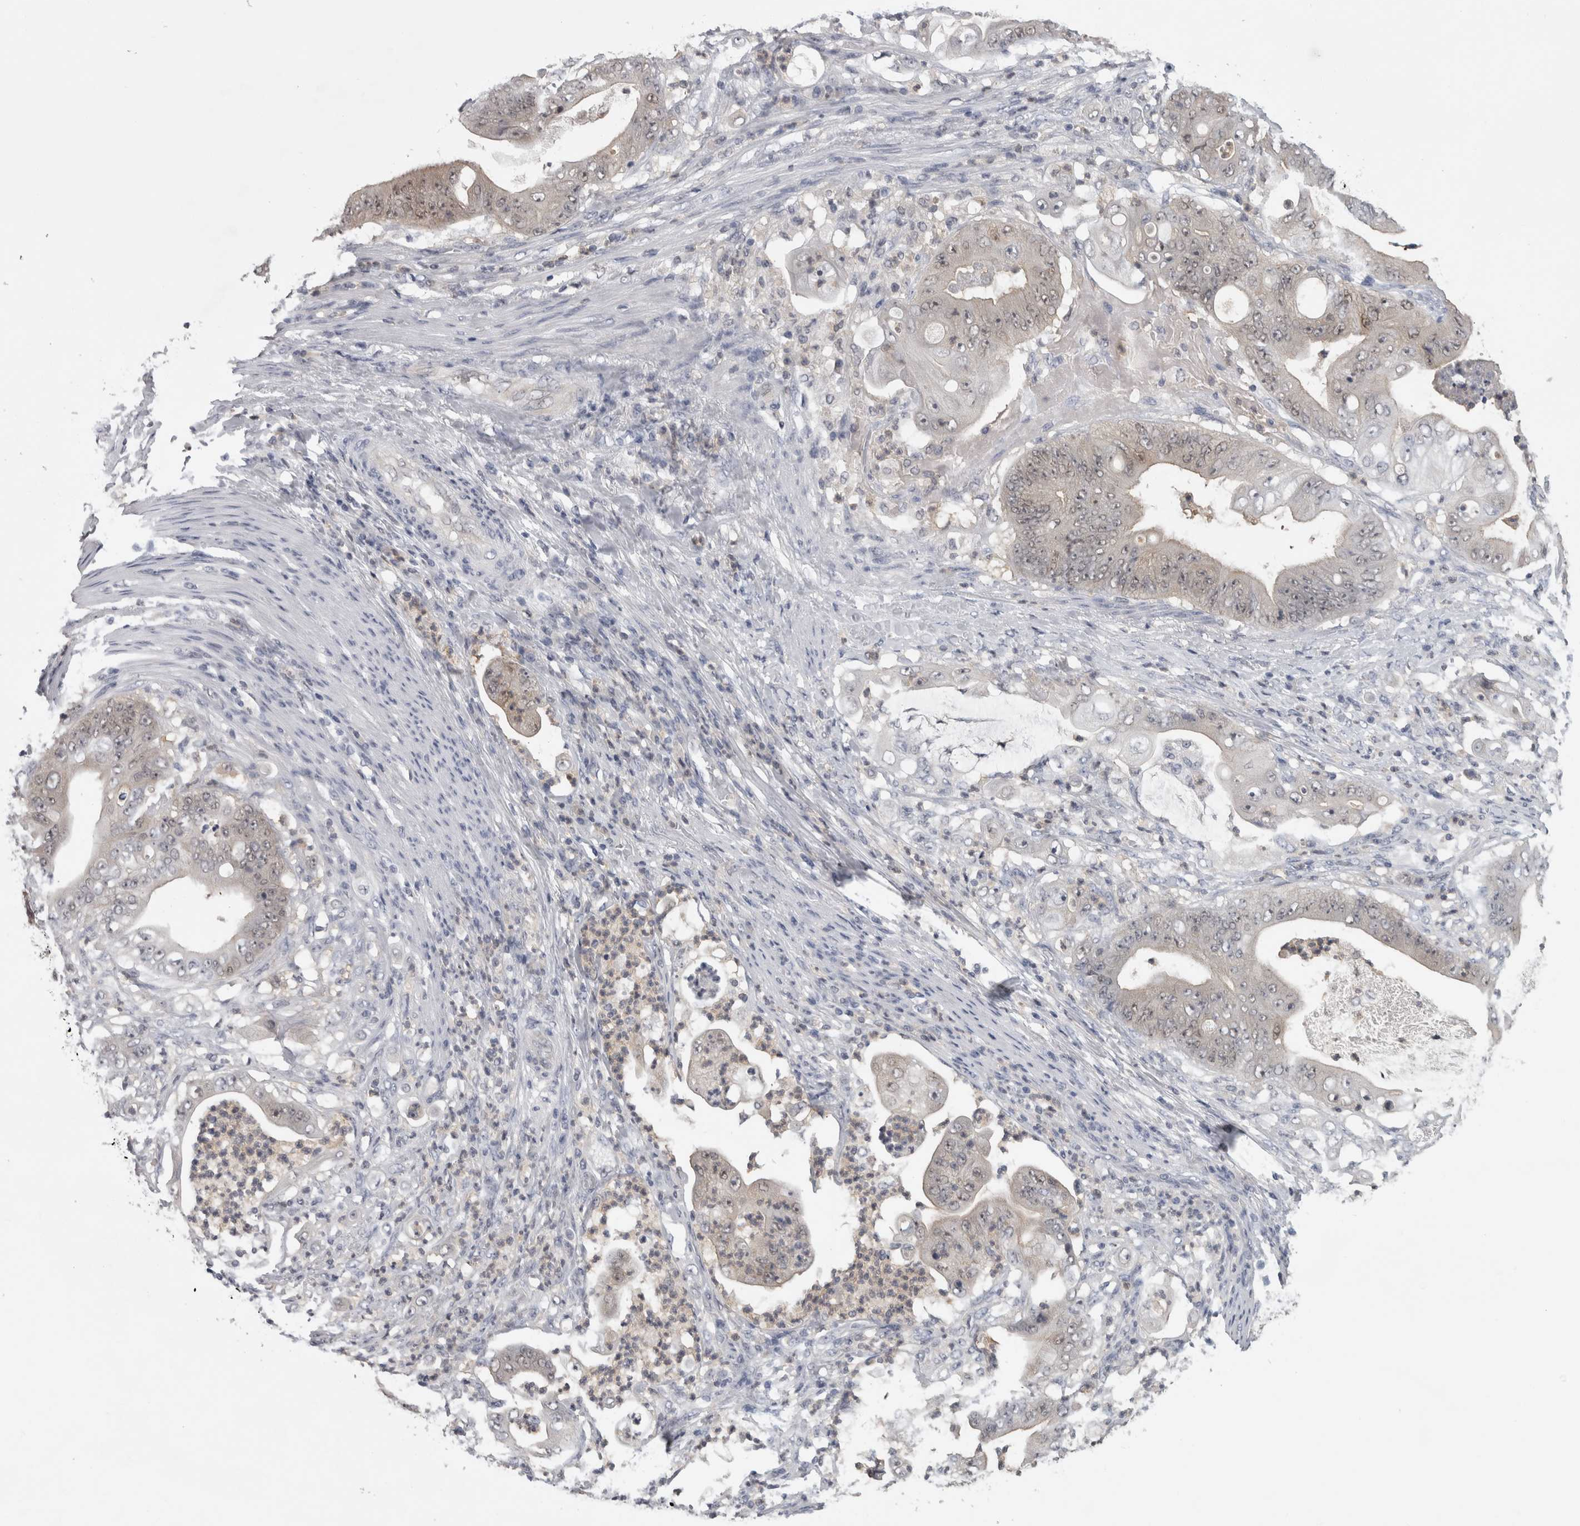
{"staining": {"intensity": "weak", "quantity": "25%-75%", "location": "nuclear"}, "tissue": "stomach cancer", "cell_type": "Tumor cells", "image_type": "cancer", "snomed": [{"axis": "morphology", "description": "Adenocarcinoma, NOS"}, {"axis": "topography", "description": "Stomach"}], "caption": "An immunohistochemistry image of neoplastic tissue is shown. Protein staining in brown highlights weak nuclear positivity in stomach adenocarcinoma within tumor cells.", "gene": "NAPRT", "patient": {"sex": "female", "age": 73}}